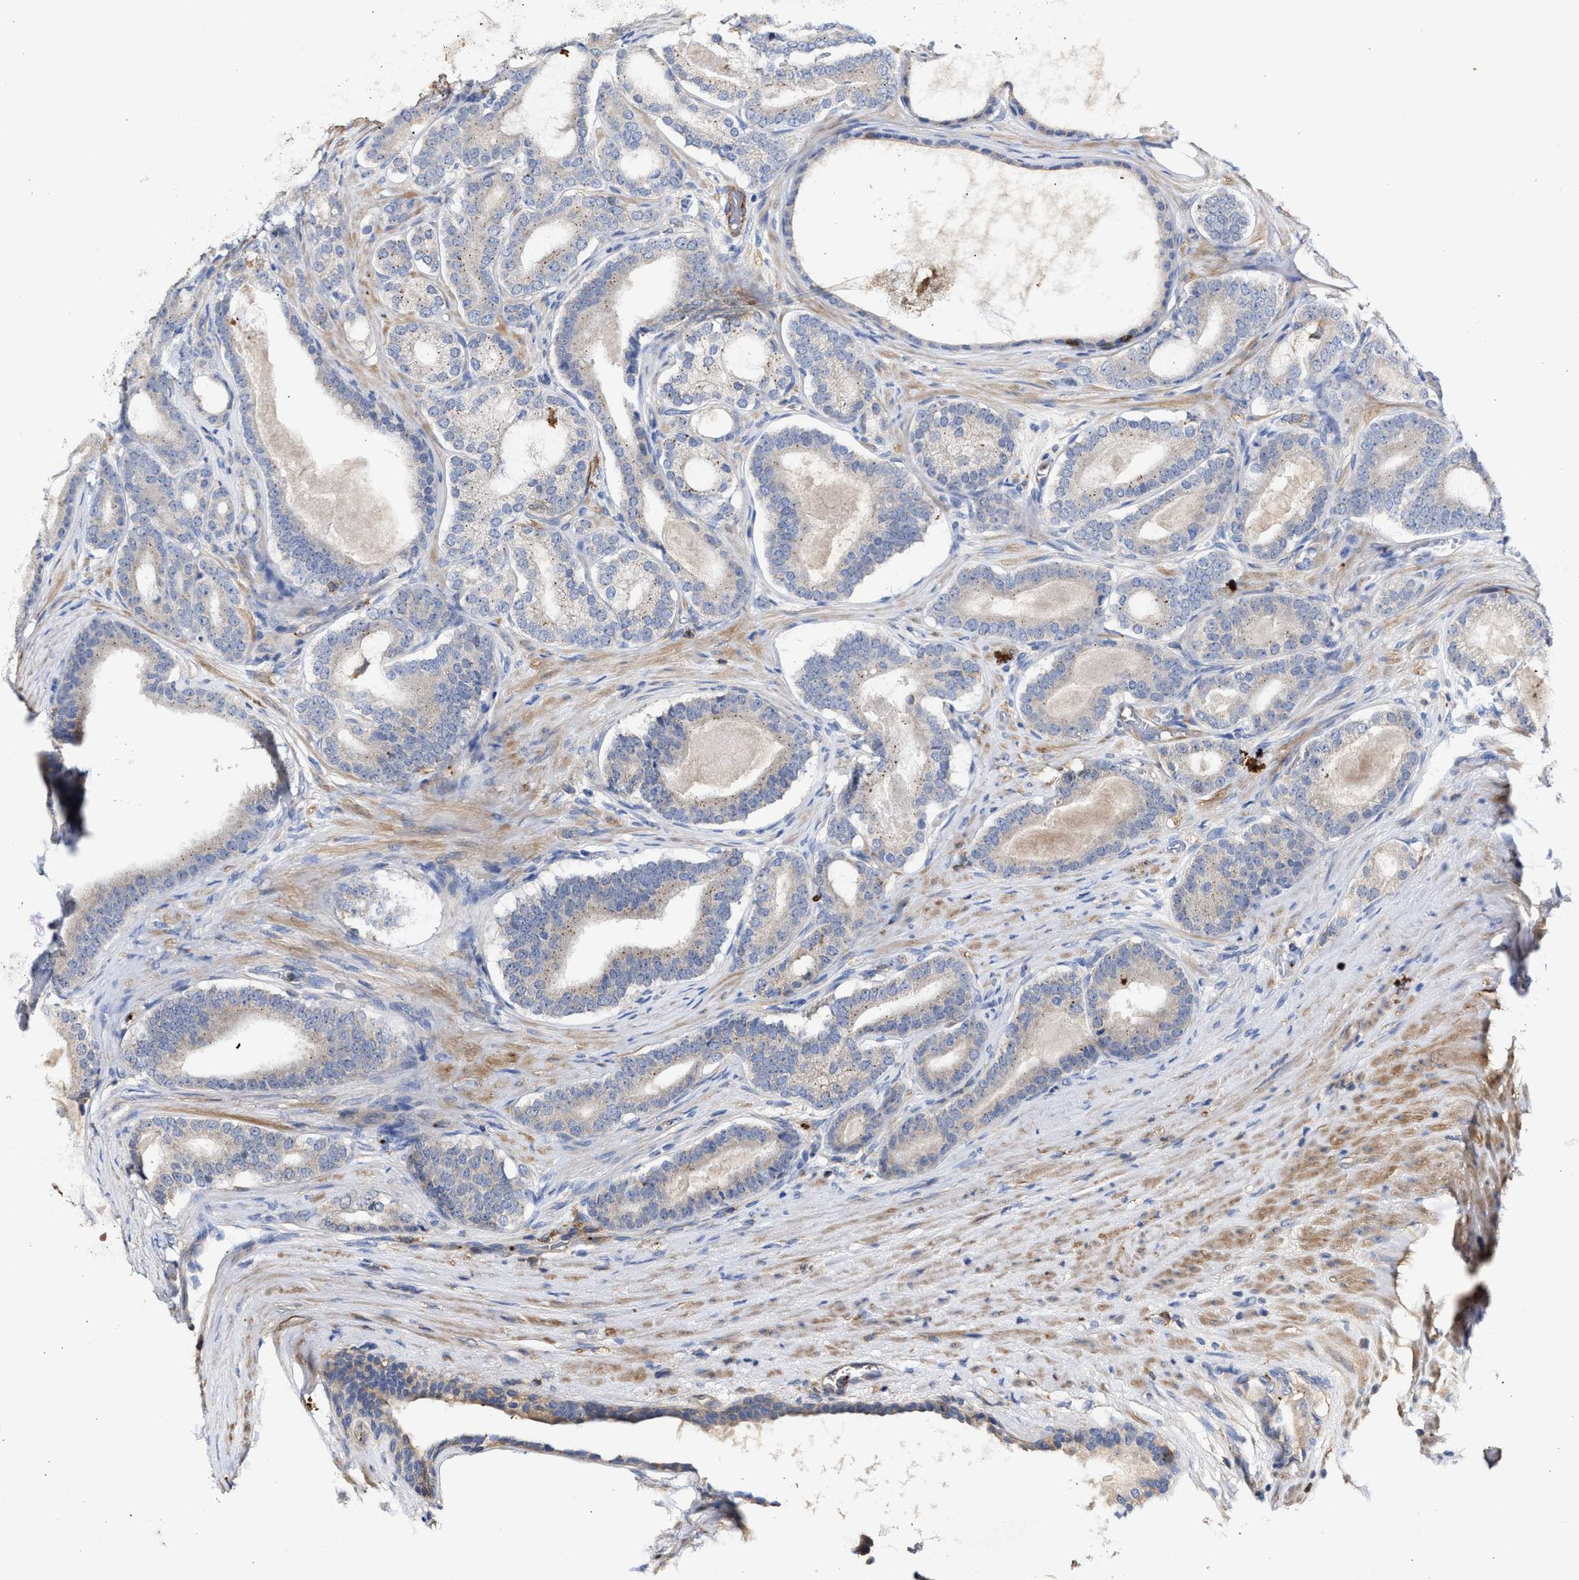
{"staining": {"intensity": "negative", "quantity": "none", "location": "none"}, "tissue": "prostate cancer", "cell_type": "Tumor cells", "image_type": "cancer", "snomed": [{"axis": "morphology", "description": "Adenocarcinoma, High grade"}, {"axis": "topography", "description": "Prostate"}], "caption": "Protein analysis of adenocarcinoma (high-grade) (prostate) shows no significant positivity in tumor cells.", "gene": "HS3ST5", "patient": {"sex": "male", "age": 60}}